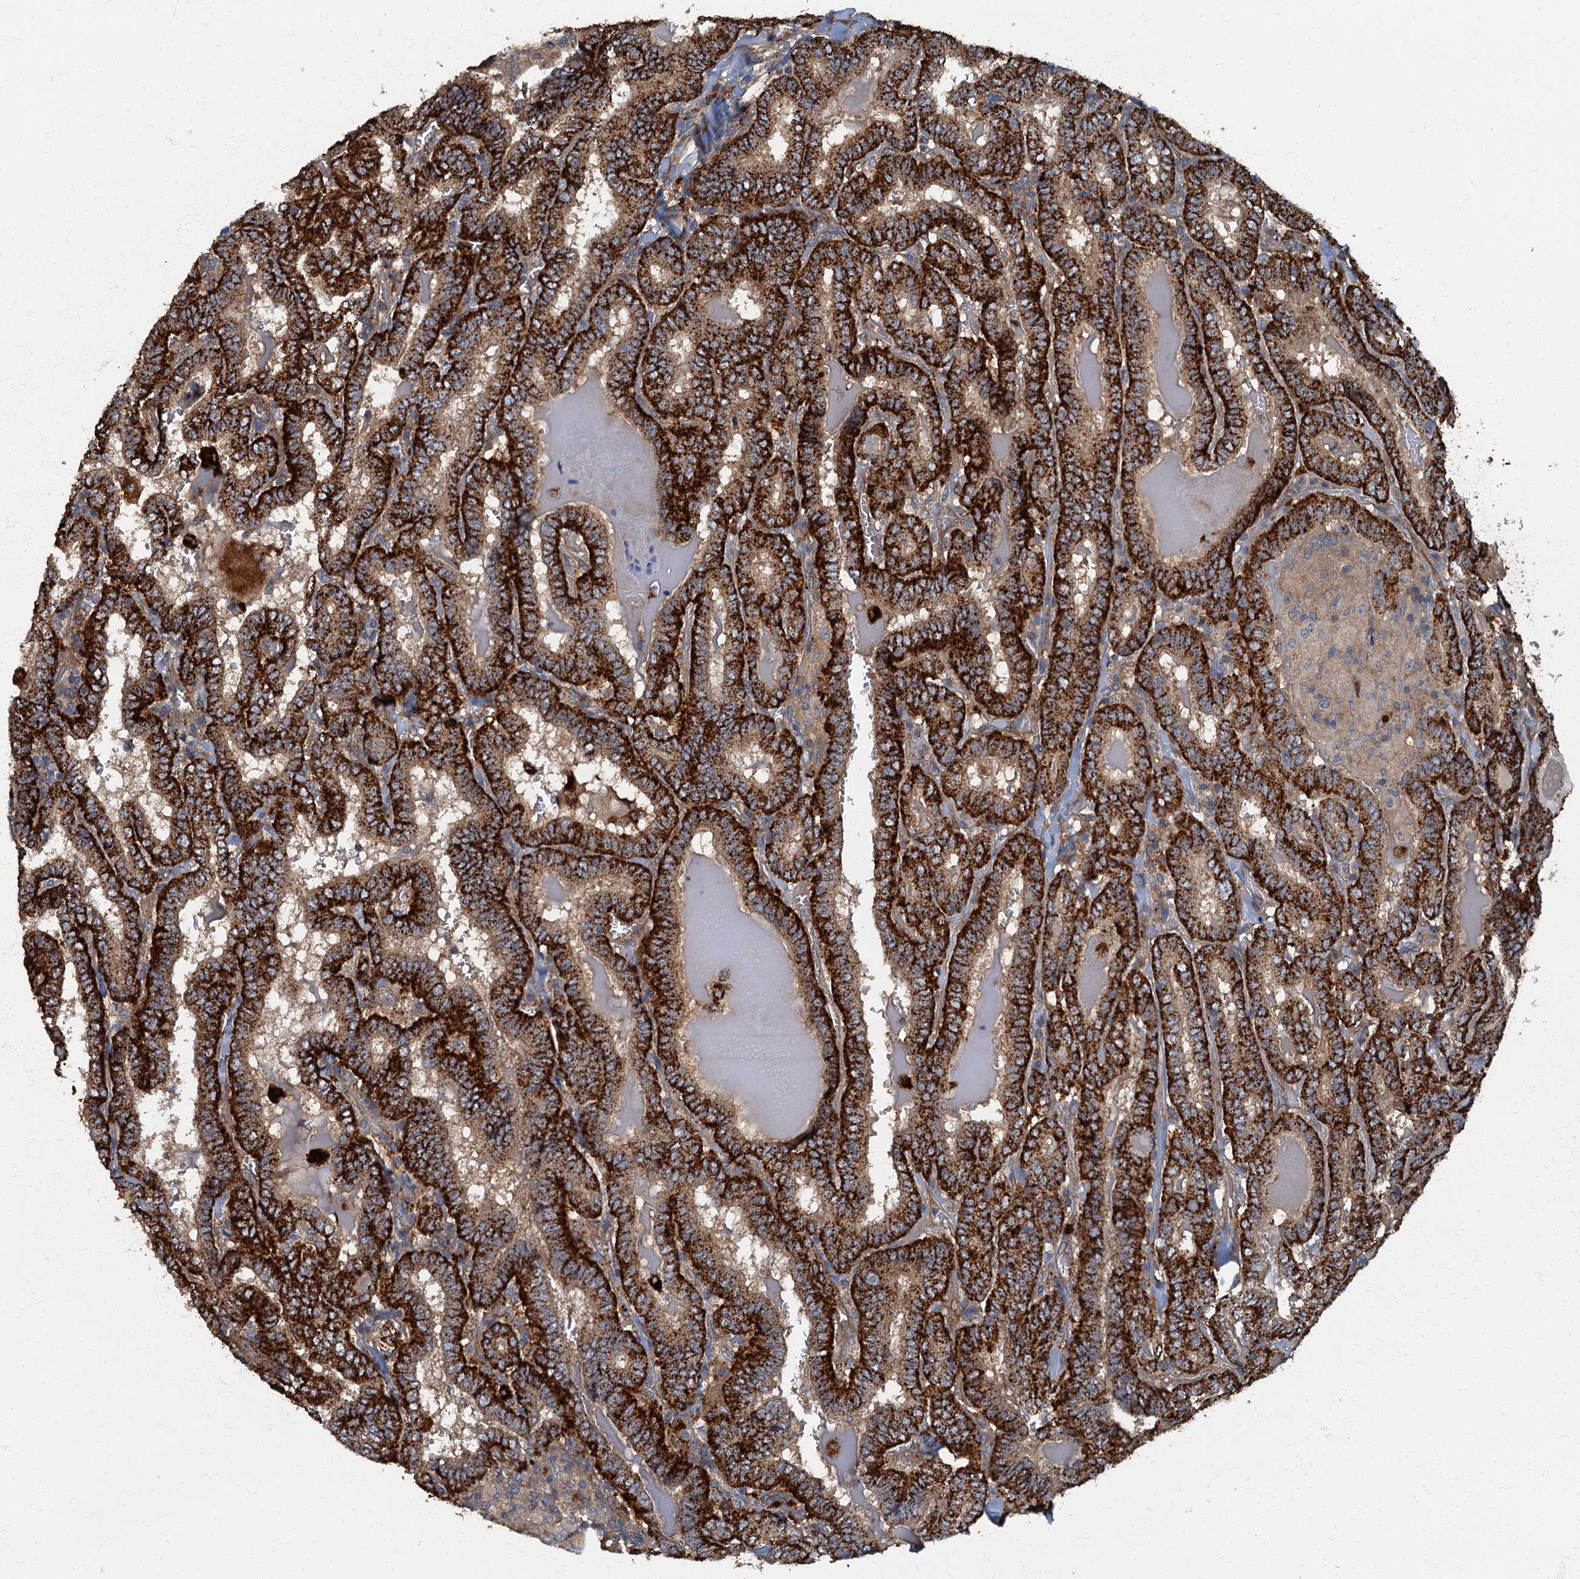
{"staining": {"intensity": "strong", "quantity": ">75%", "location": "cytoplasmic/membranous"}, "tissue": "thyroid cancer", "cell_type": "Tumor cells", "image_type": "cancer", "snomed": [{"axis": "morphology", "description": "Papillary adenocarcinoma, NOS"}, {"axis": "topography", "description": "Thyroid gland"}], "caption": "Protein staining shows strong cytoplasmic/membranous expression in approximately >75% of tumor cells in thyroid cancer (papillary adenocarcinoma).", "gene": "ARL11", "patient": {"sex": "female", "age": 72}}